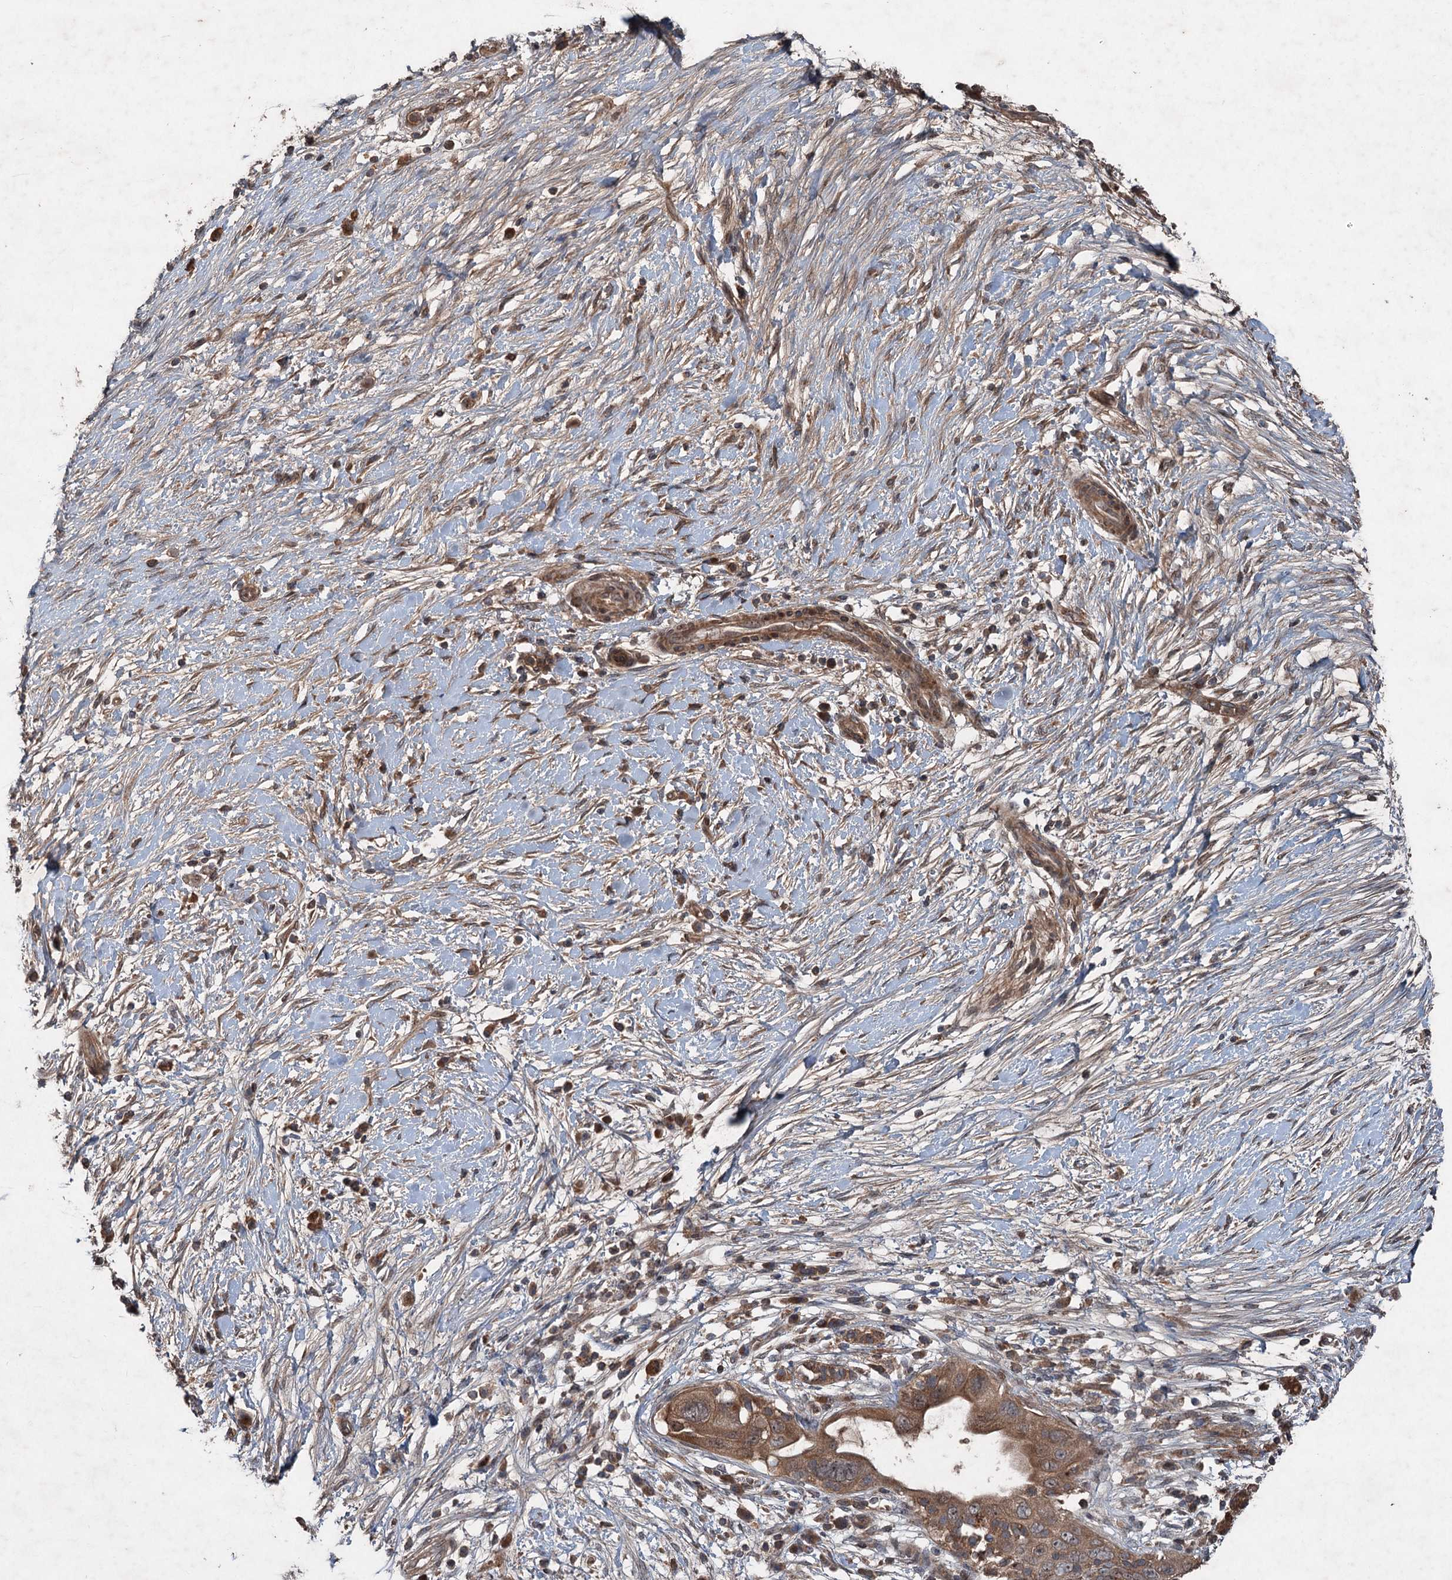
{"staining": {"intensity": "moderate", "quantity": ">75%", "location": "cytoplasmic/membranous"}, "tissue": "pancreatic cancer", "cell_type": "Tumor cells", "image_type": "cancer", "snomed": [{"axis": "morphology", "description": "Adenocarcinoma, NOS"}, {"axis": "topography", "description": "Pancreas"}], "caption": "A brown stain labels moderate cytoplasmic/membranous positivity of a protein in adenocarcinoma (pancreatic) tumor cells.", "gene": "ALAS1", "patient": {"sex": "male", "age": 68}}